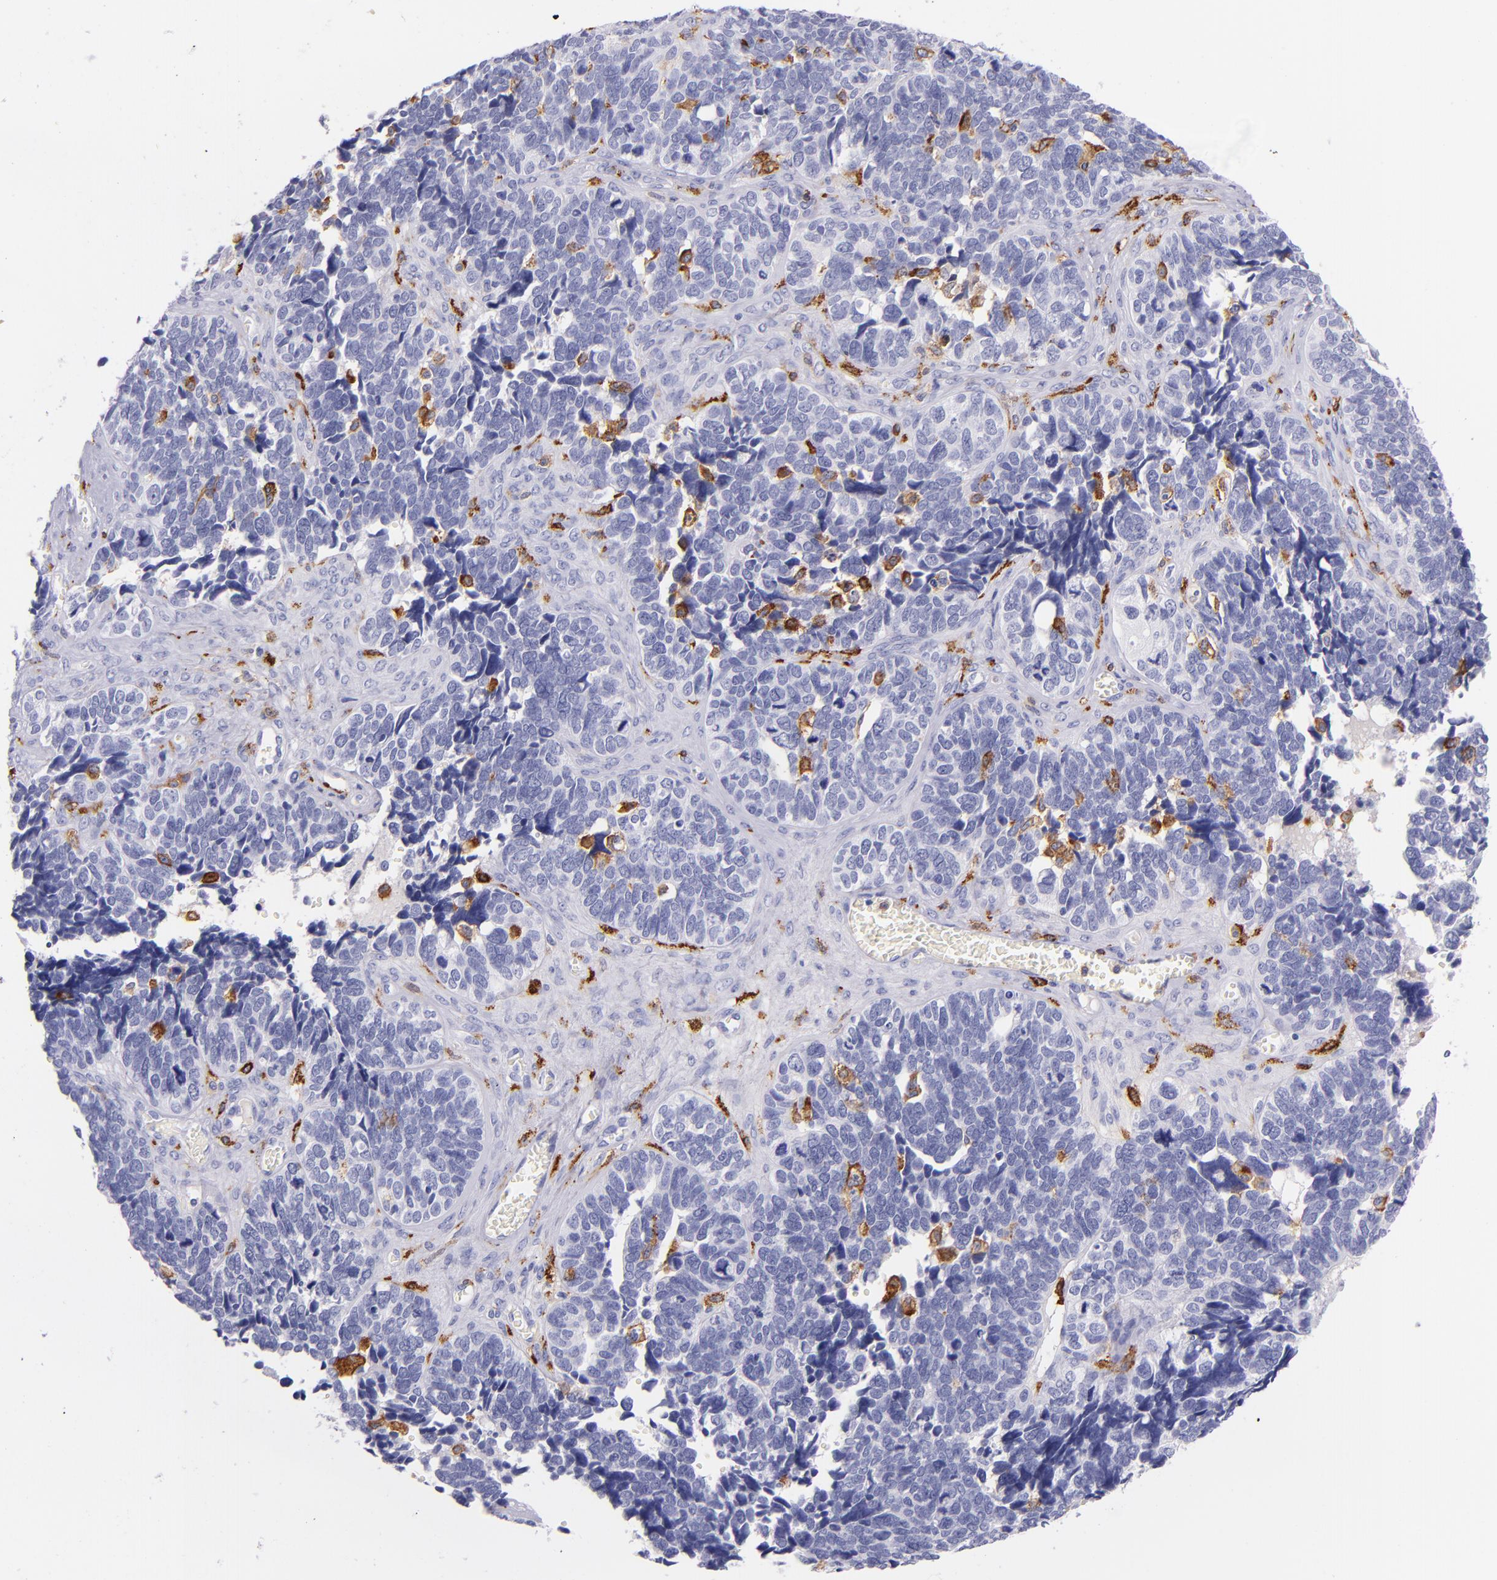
{"staining": {"intensity": "negative", "quantity": "none", "location": "none"}, "tissue": "ovarian cancer", "cell_type": "Tumor cells", "image_type": "cancer", "snomed": [{"axis": "morphology", "description": "Cystadenocarcinoma, serous, NOS"}, {"axis": "topography", "description": "Ovary"}], "caption": "Tumor cells are negative for brown protein staining in ovarian serous cystadenocarcinoma.", "gene": "CD163", "patient": {"sex": "female", "age": 77}}